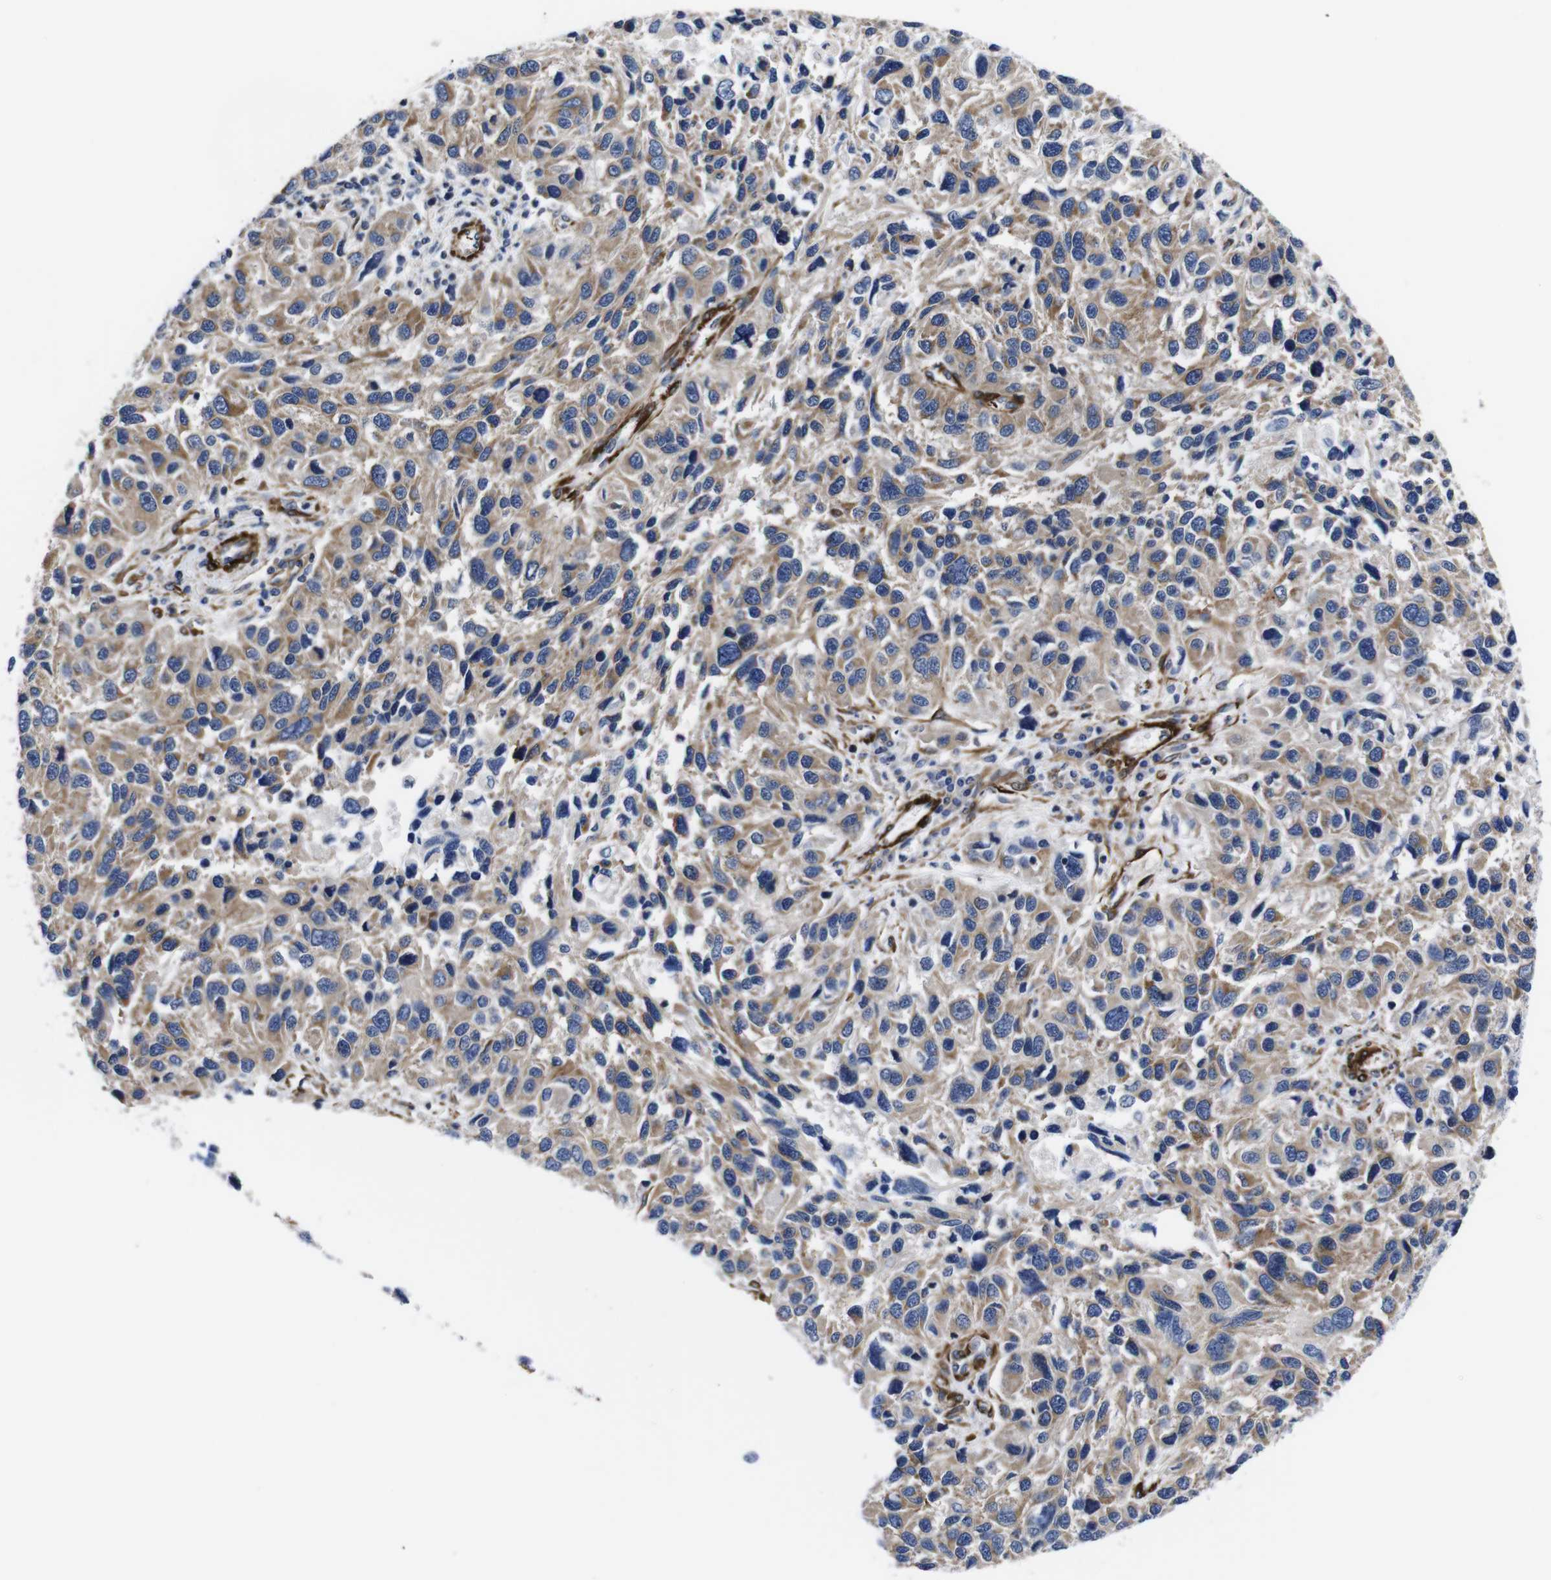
{"staining": {"intensity": "weak", "quantity": ">75%", "location": "cytoplasmic/membranous"}, "tissue": "melanoma", "cell_type": "Tumor cells", "image_type": "cancer", "snomed": [{"axis": "morphology", "description": "Malignant melanoma, NOS"}, {"axis": "topography", "description": "Skin"}], "caption": "A brown stain labels weak cytoplasmic/membranous expression of a protein in melanoma tumor cells.", "gene": "WNT10A", "patient": {"sex": "male", "age": 53}}